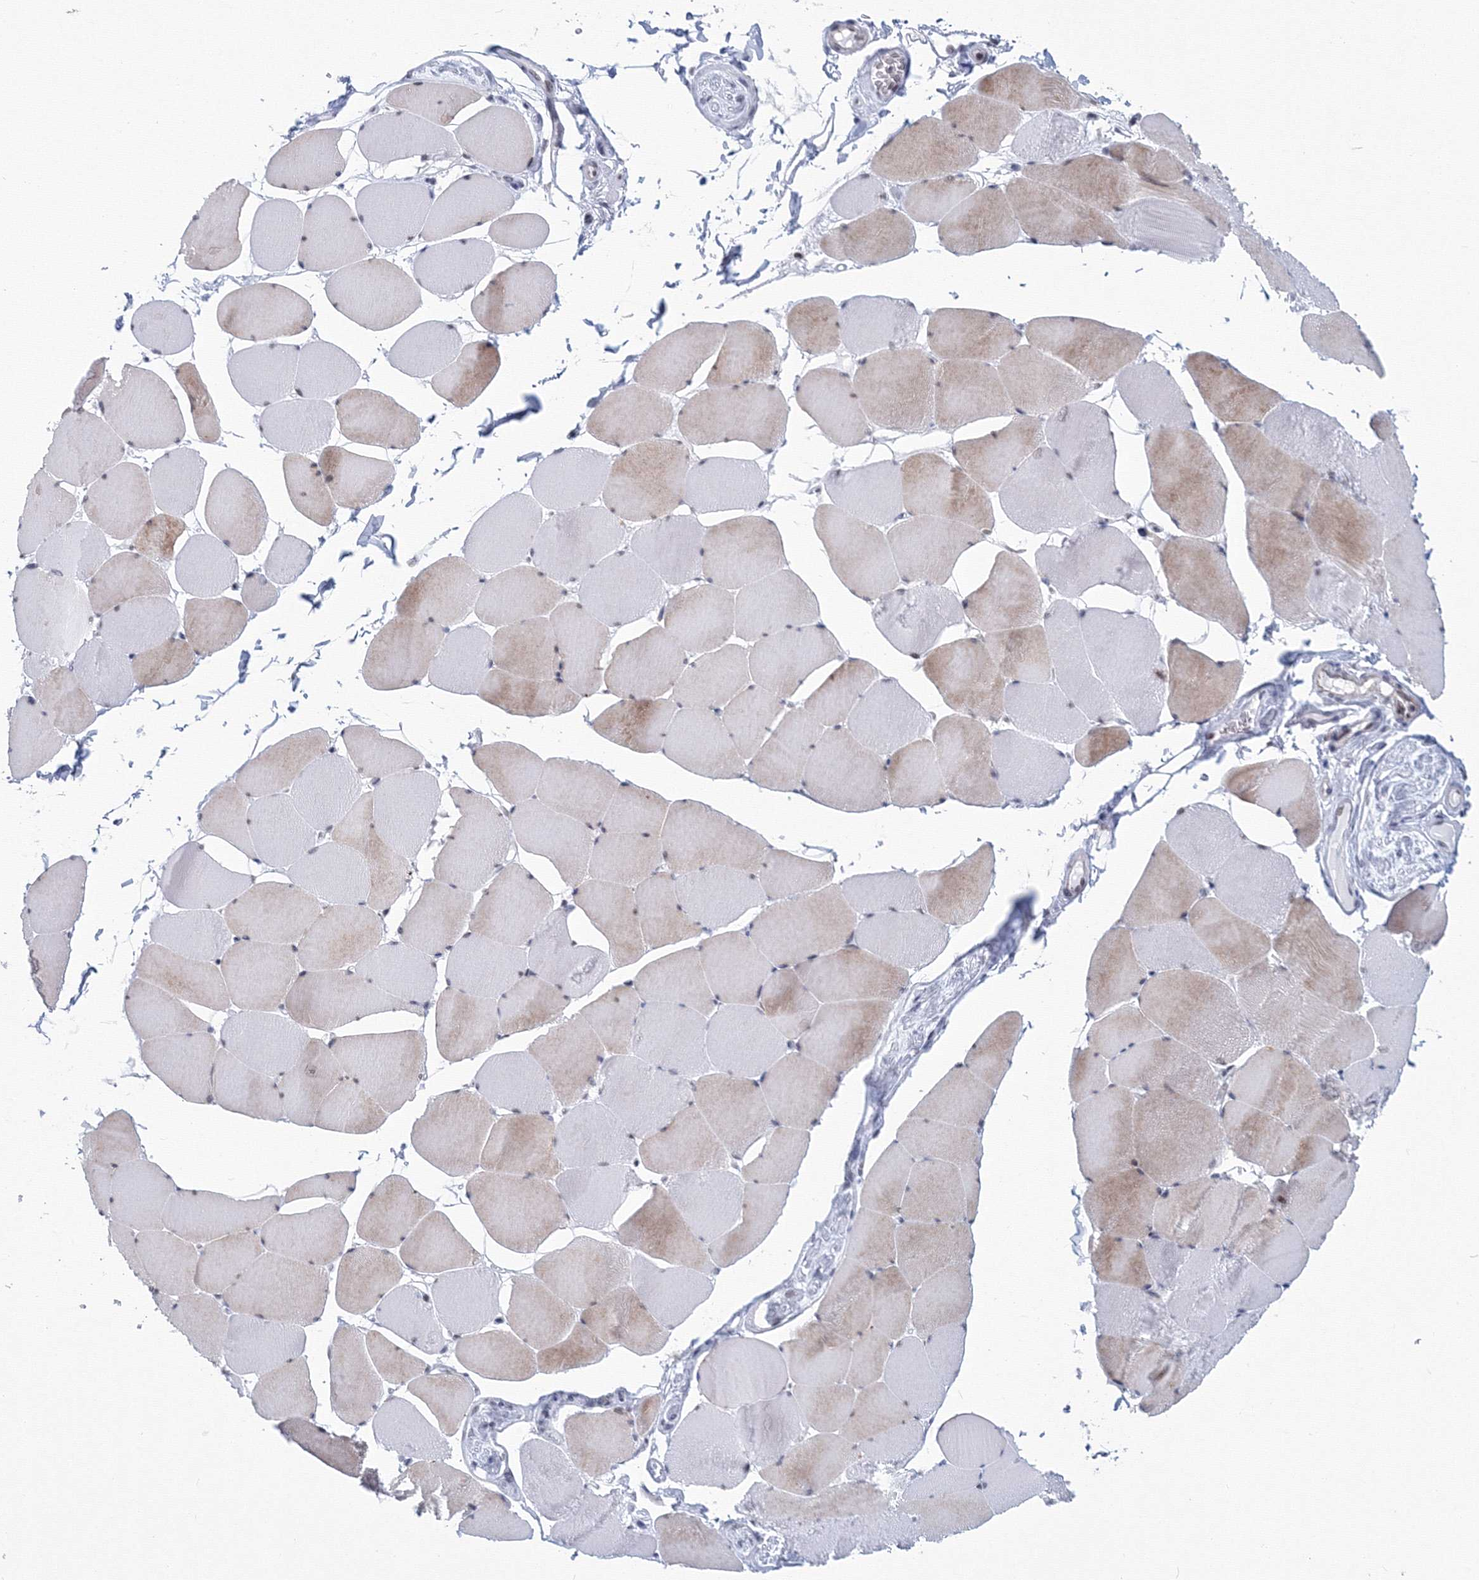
{"staining": {"intensity": "moderate", "quantity": "<25%", "location": "cytoplasmic/membranous,nuclear"}, "tissue": "skeletal muscle", "cell_type": "Myocytes", "image_type": "normal", "snomed": [{"axis": "morphology", "description": "Normal tissue, NOS"}, {"axis": "topography", "description": "Skeletal muscle"}], "caption": "Protein staining reveals moderate cytoplasmic/membranous,nuclear staining in about <25% of myocytes in benign skeletal muscle. (brown staining indicates protein expression, while blue staining denotes nuclei).", "gene": "SF3B6", "patient": {"sex": "male", "age": 62}}